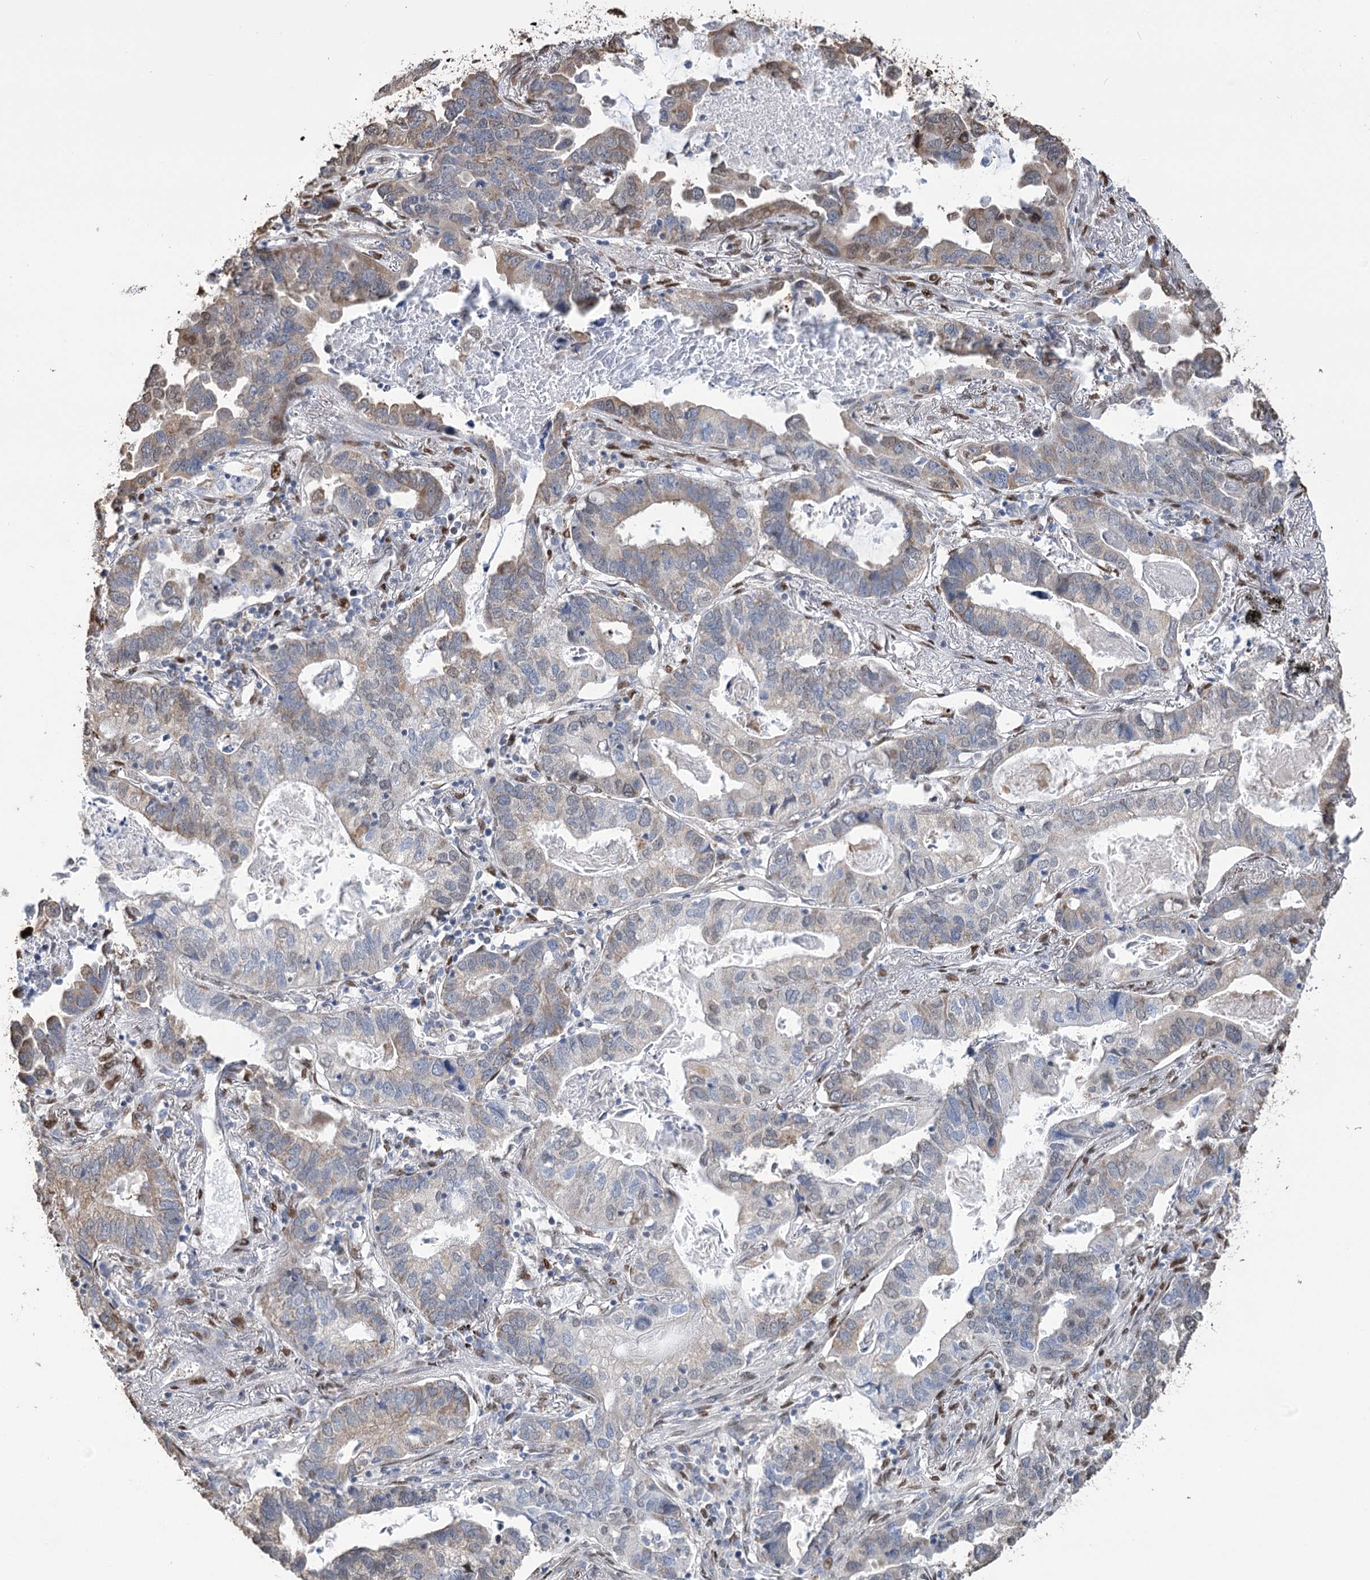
{"staining": {"intensity": "moderate", "quantity": "<25%", "location": "cytoplasmic/membranous"}, "tissue": "lung cancer", "cell_type": "Tumor cells", "image_type": "cancer", "snomed": [{"axis": "morphology", "description": "Adenocarcinoma, NOS"}, {"axis": "topography", "description": "Lung"}], "caption": "Moderate cytoplasmic/membranous staining for a protein is identified in approximately <25% of tumor cells of adenocarcinoma (lung) using immunohistochemistry.", "gene": "NFU1", "patient": {"sex": "male", "age": 67}}